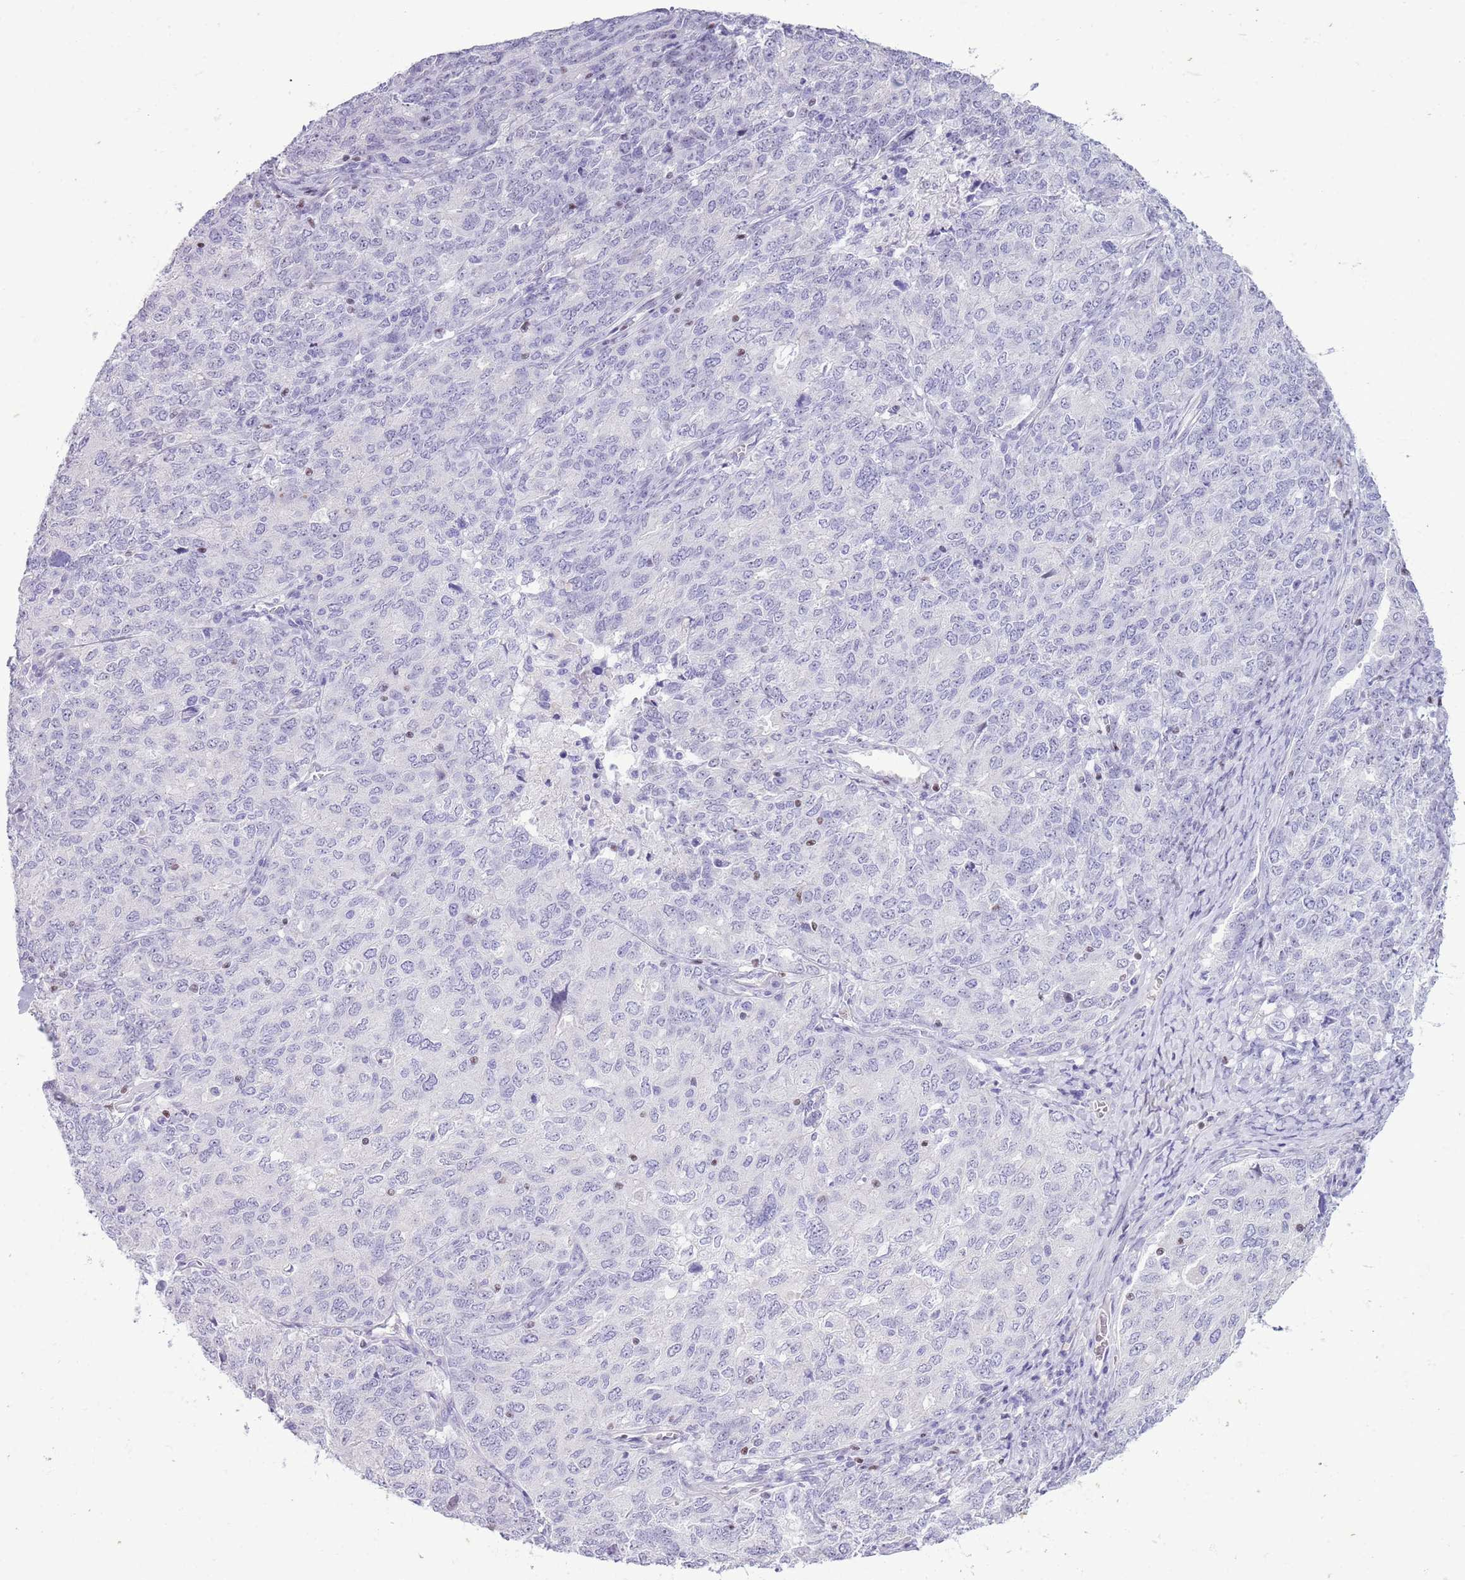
{"staining": {"intensity": "negative", "quantity": "none", "location": "none"}, "tissue": "ovarian cancer", "cell_type": "Tumor cells", "image_type": "cancer", "snomed": [{"axis": "morphology", "description": "Carcinoma, endometroid"}, {"axis": "topography", "description": "Ovary"}], "caption": "A micrograph of ovarian cancer stained for a protein exhibits no brown staining in tumor cells. (Immunohistochemistry, brightfield microscopy, high magnification).", "gene": "BCL11B", "patient": {"sex": "female", "age": 62}}